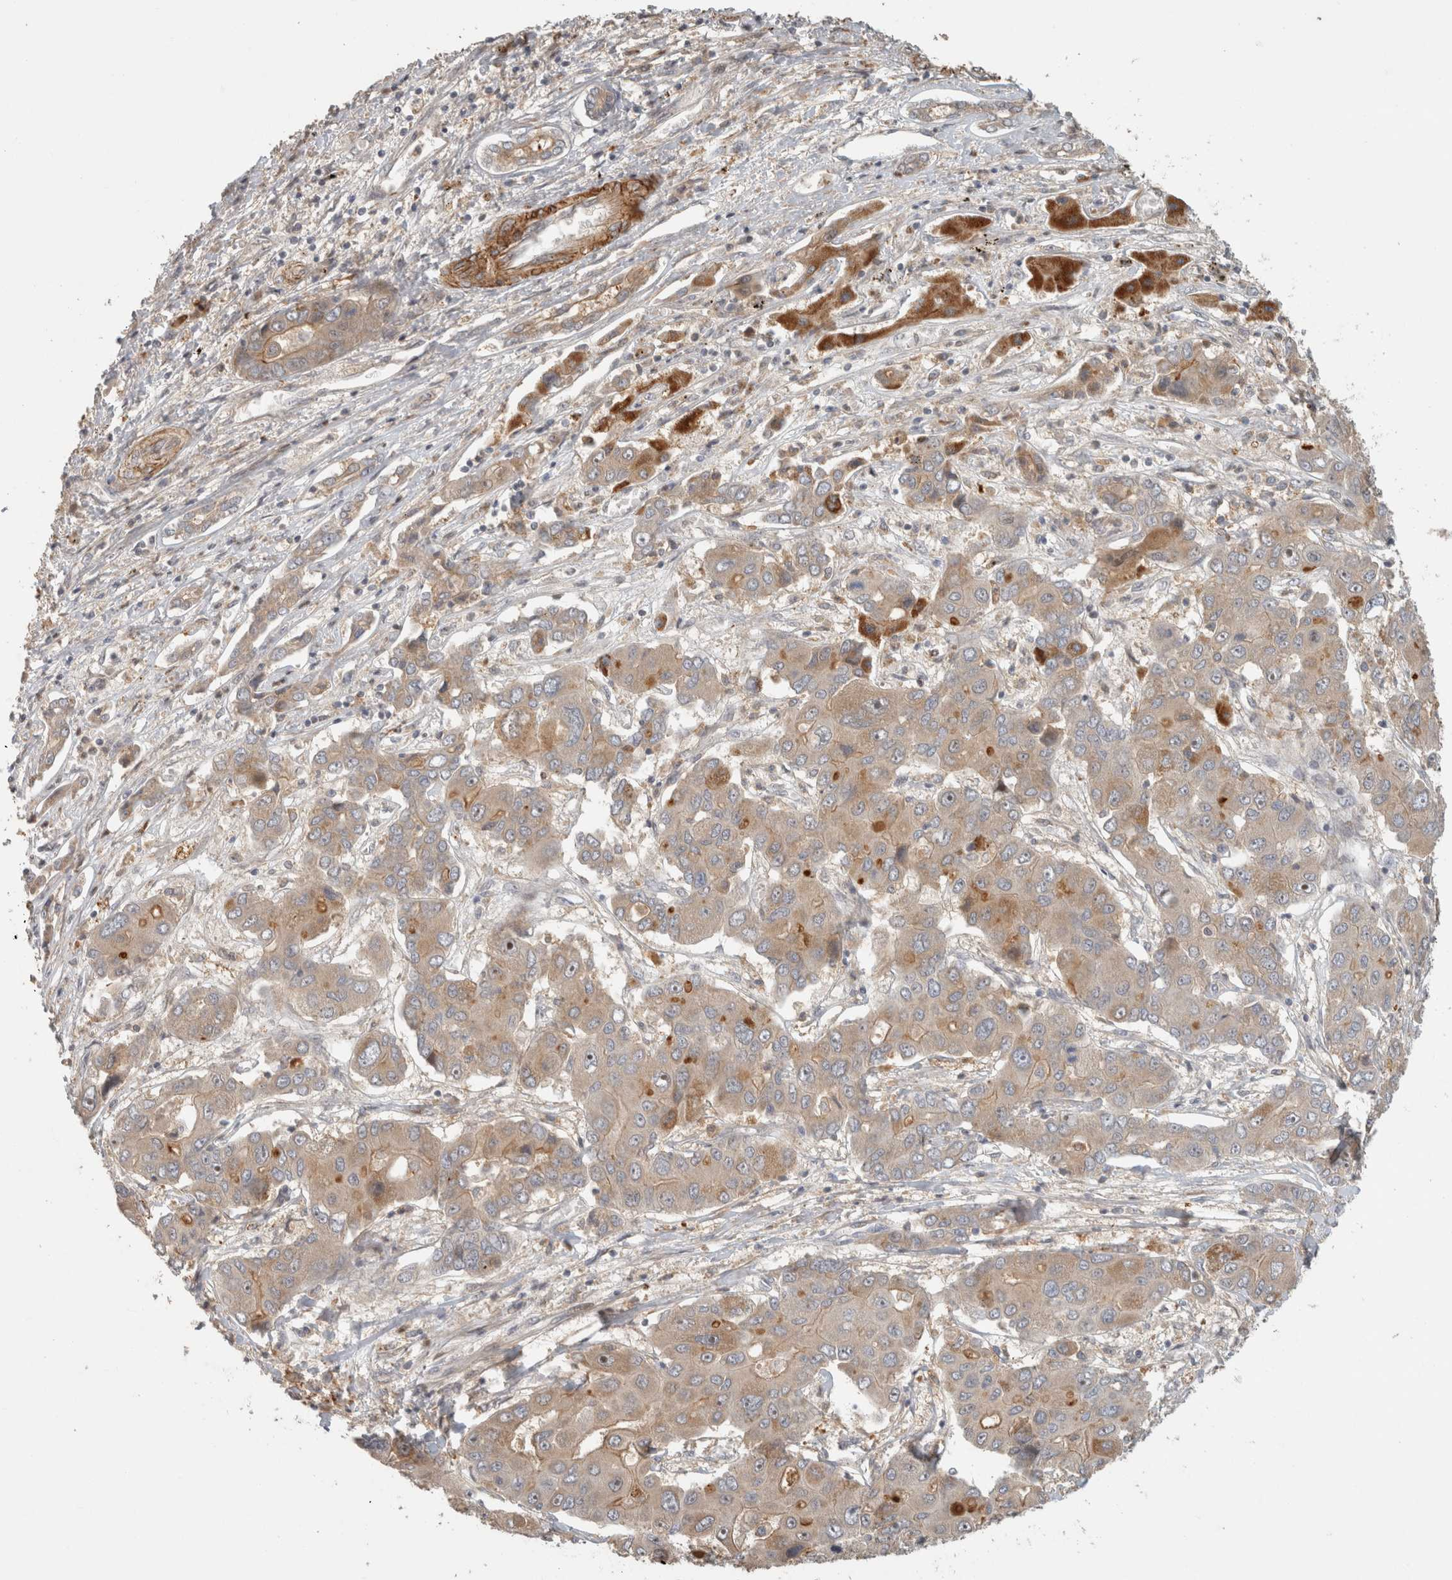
{"staining": {"intensity": "weak", "quantity": ">75%", "location": "cytoplasmic/membranous"}, "tissue": "liver cancer", "cell_type": "Tumor cells", "image_type": "cancer", "snomed": [{"axis": "morphology", "description": "Cholangiocarcinoma"}, {"axis": "topography", "description": "Liver"}], "caption": "Immunohistochemical staining of human cholangiocarcinoma (liver) reveals low levels of weak cytoplasmic/membranous staining in approximately >75% of tumor cells.", "gene": "SIPA1L2", "patient": {"sex": "male", "age": 67}}